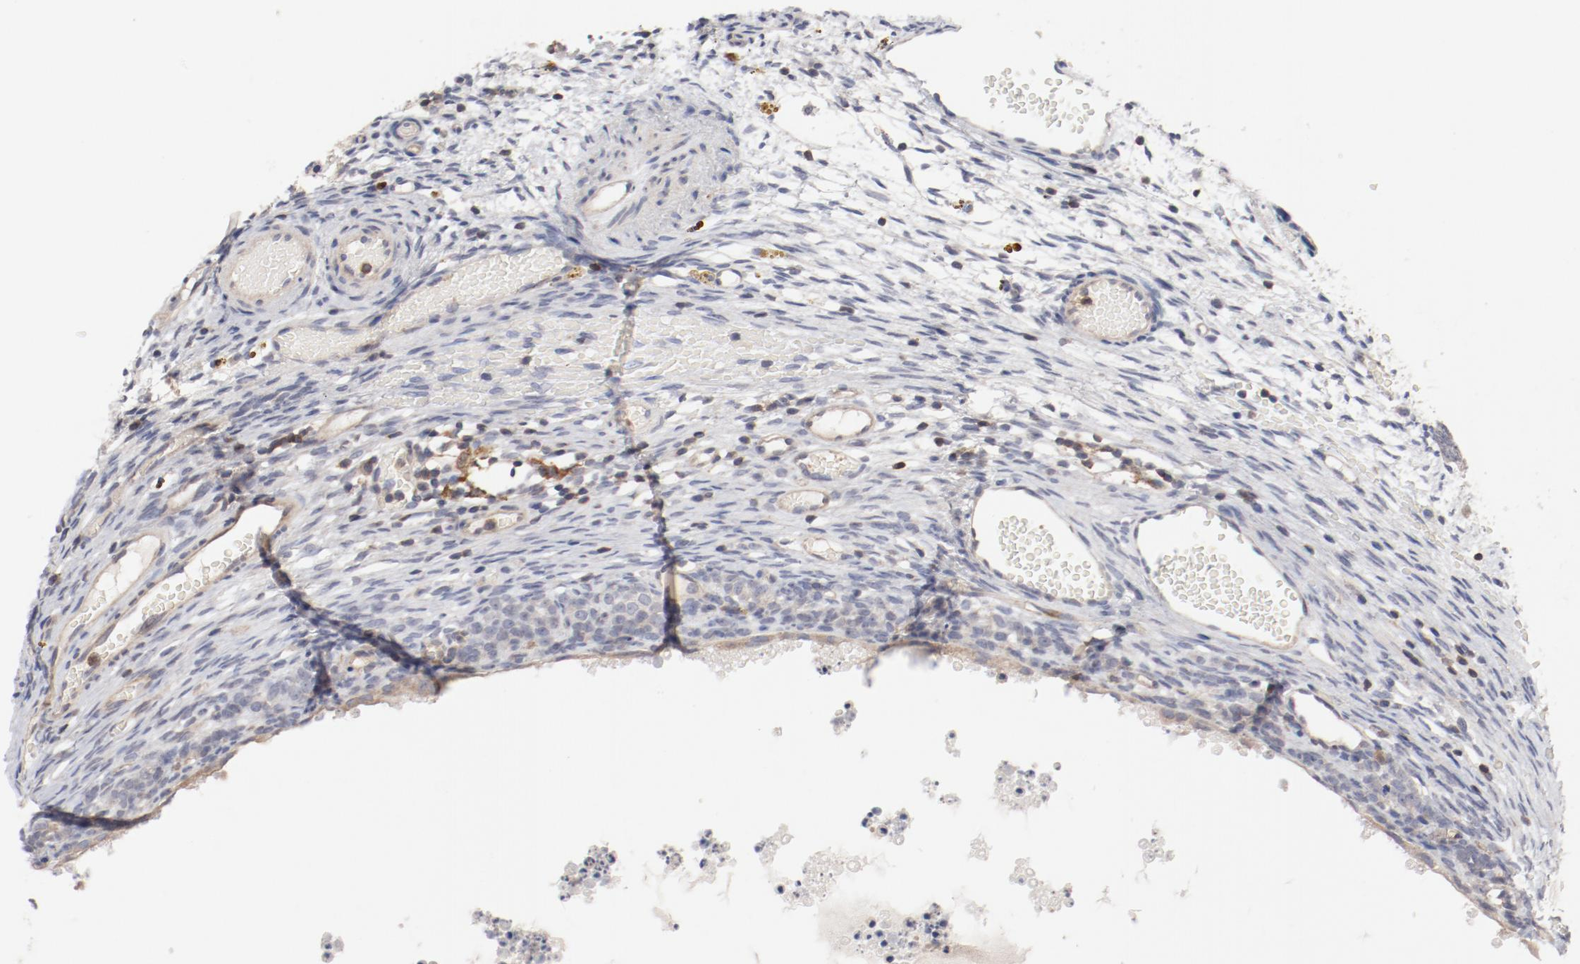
{"staining": {"intensity": "negative", "quantity": "none", "location": "none"}, "tissue": "ovary", "cell_type": "Ovarian stroma cells", "image_type": "normal", "snomed": [{"axis": "morphology", "description": "Normal tissue, NOS"}, {"axis": "topography", "description": "Ovary"}], "caption": "Immunohistochemistry photomicrograph of unremarkable ovary: ovary stained with DAB (3,3'-diaminobenzidine) exhibits no significant protein positivity in ovarian stroma cells. (DAB IHC, high magnification).", "gene": "CBL", "patient": {"sex": "female", "age": 35}}